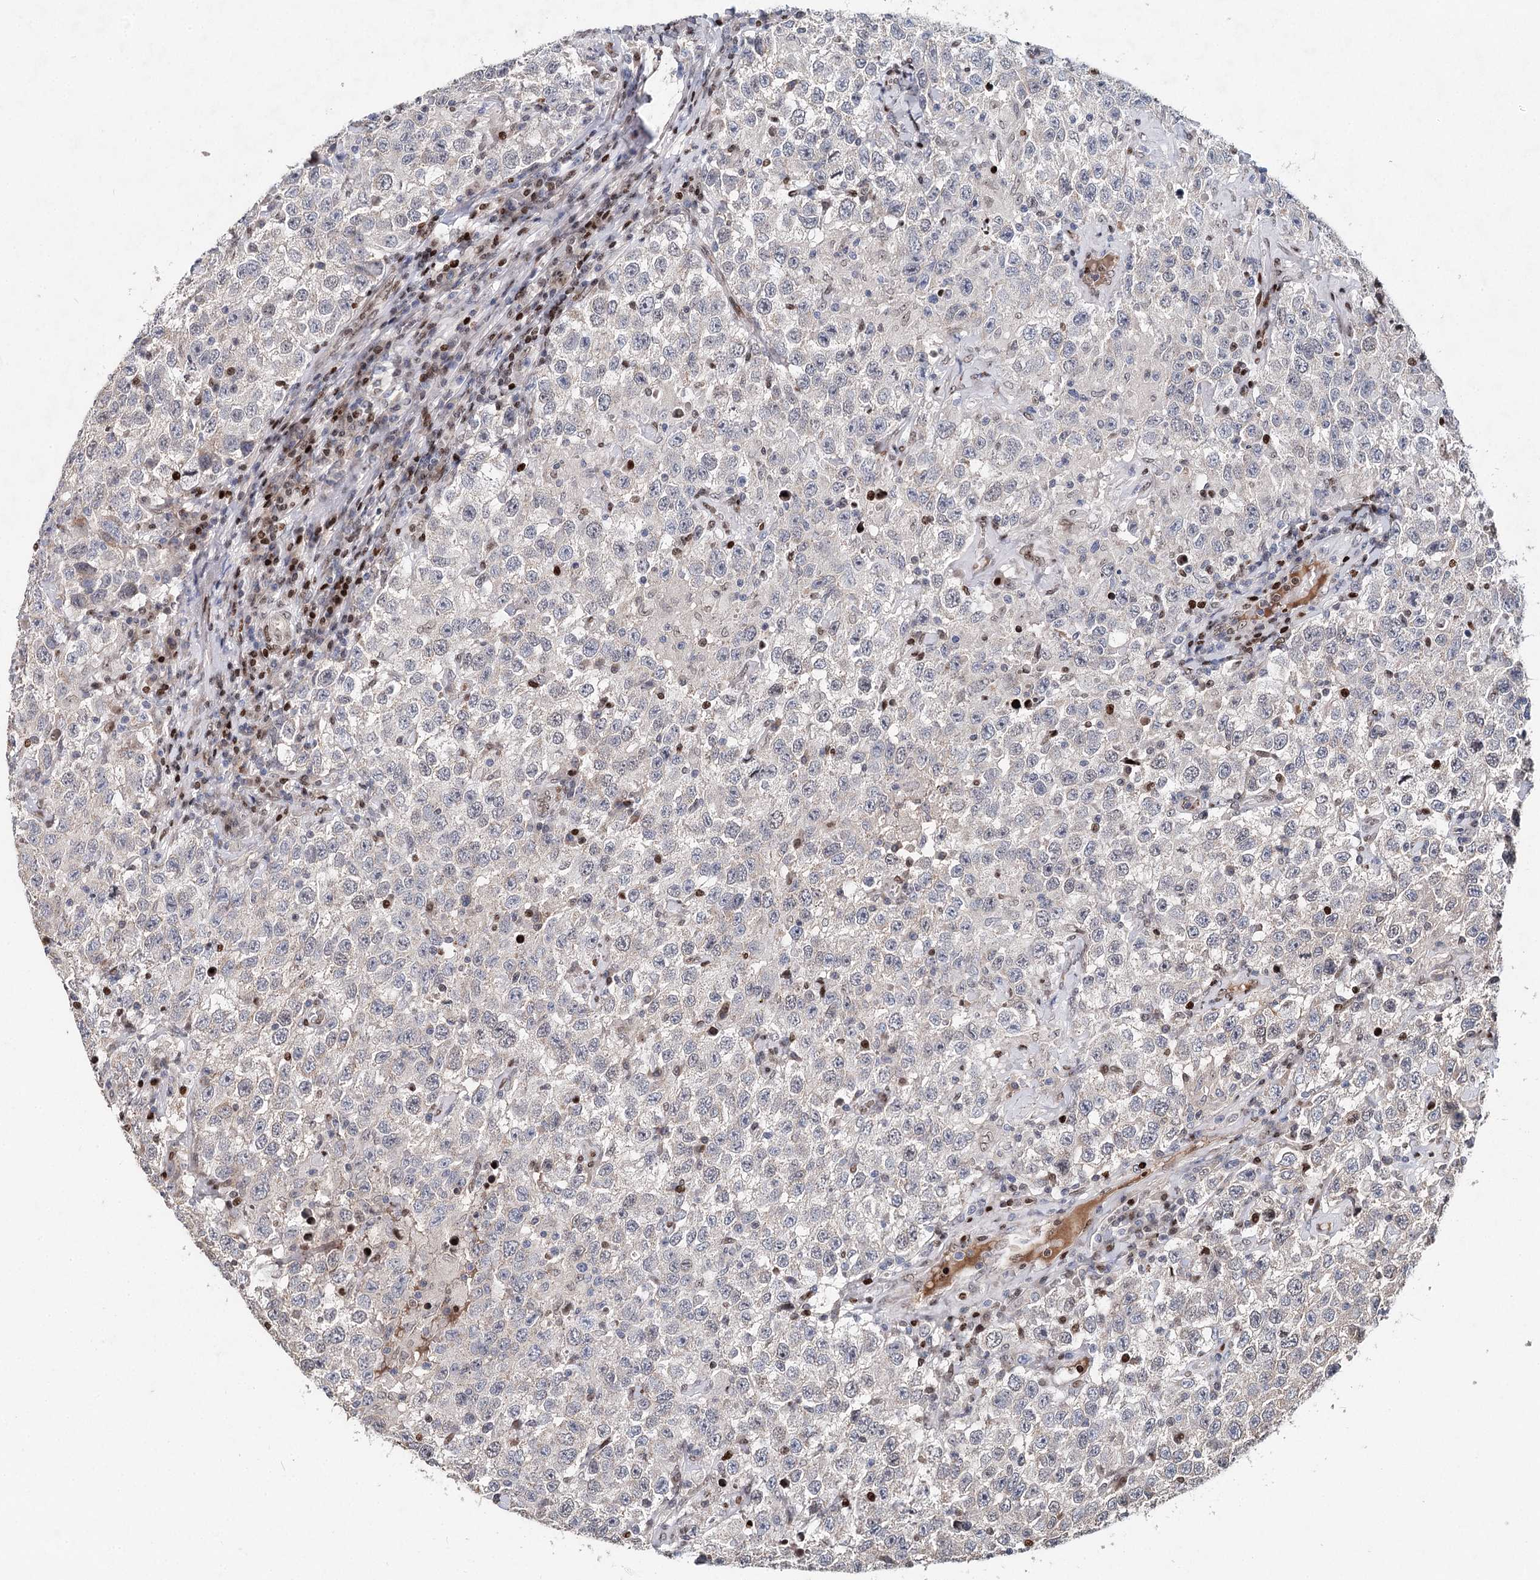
{"staining": {"intensity": "weak", "quantity": "<25%", "location": "nuclear"}, "tissue": "testis cancer", "cell_type": "Tumor cells", "image_type": "cancer", "snomed": [{"axis": "morphology", "description": "Seminoma, NOS"}, {"axis": "topography", "description": "Testis"}], "caption": "Immunohistochemistry (IHC) of seminoma (testis) shows no staining in tumor cells. (IHC, brightfield microscopy, high magnification).", "gene": "FRMD4A", "patient": {"sex": "male", "age": 41}}